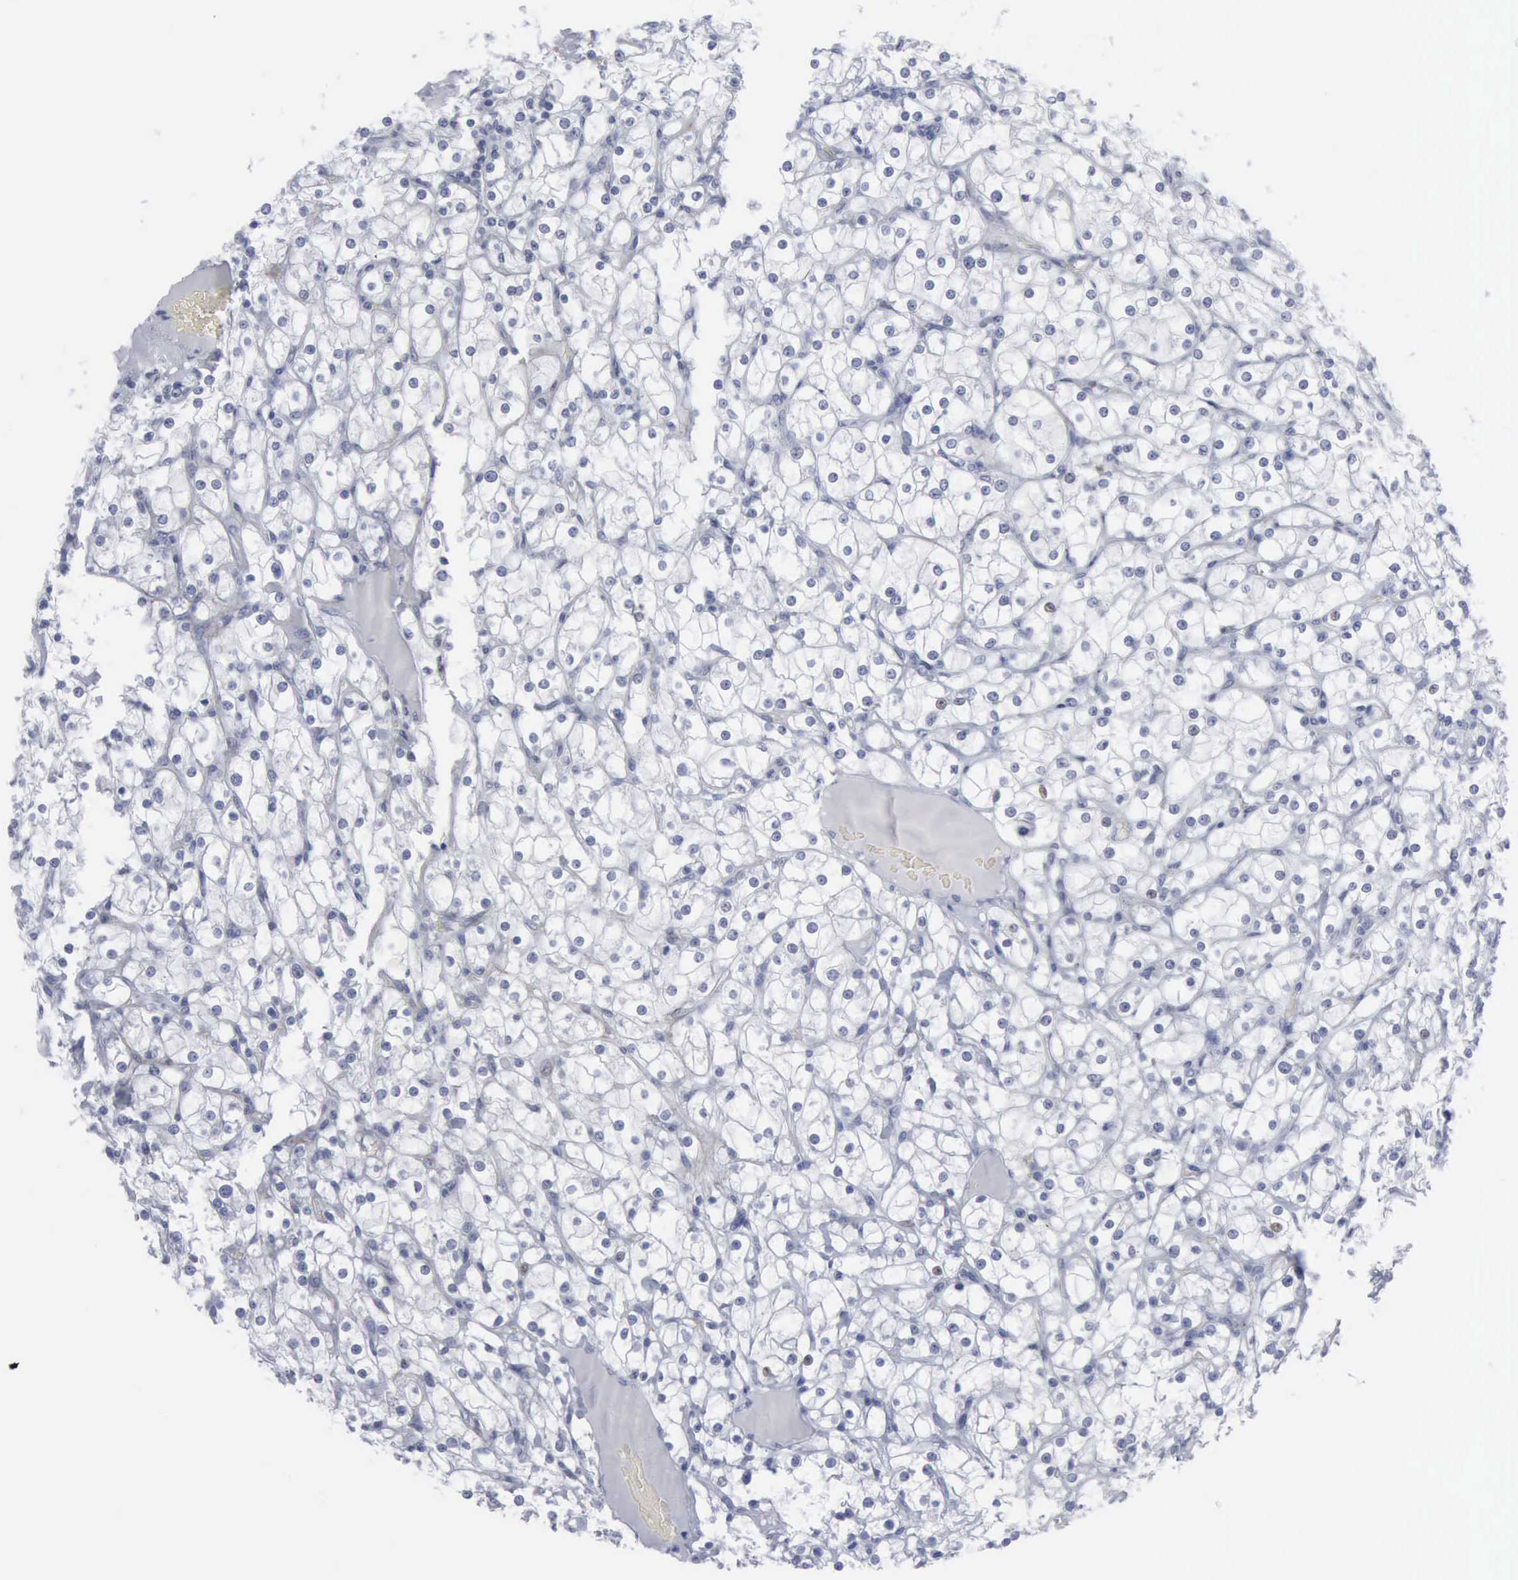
{"staining": {"intensity": "negative", "quantity": "none", "location": "none"}, "tissue": "renal cancer", "cell_type": "Tumor cells", "image_type": "cancer", "snomed": [{"axis": "morphology", "description": "Adenocarcinoma, NOS"}, {"axis": "topography", "description": "Kidney"}], "caption": "Immunohistochemical staining of renal adenocarcinoma exhibits no significant staining in tumor cells.", "gene": "MCM5", "patient": {"sex": "female", "age": 73}}